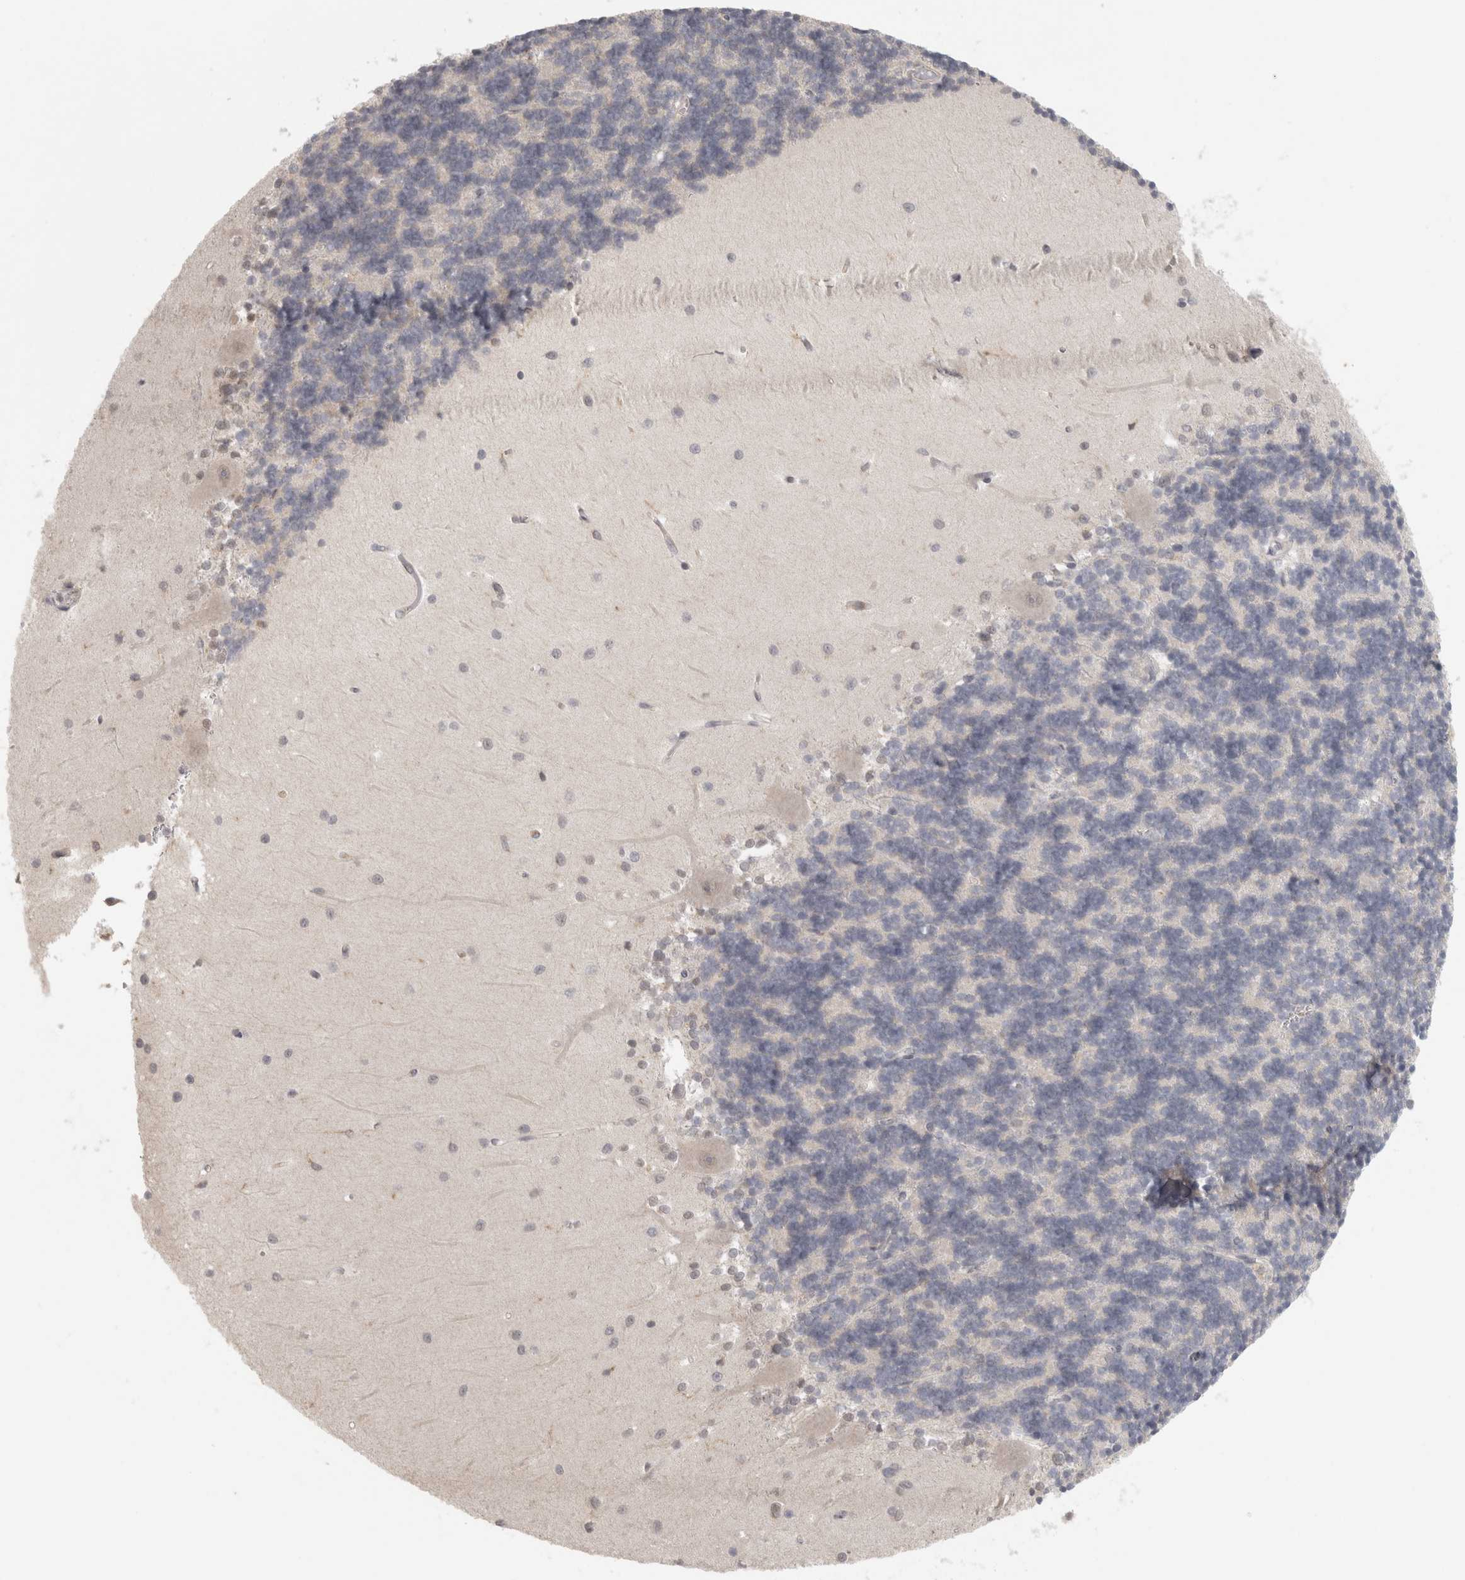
{"staining": {"intensity": "negative", "quantity": "none", "location": "none"}, "tissue": "cerebellum", "cell_type": "Cells in granular layer", "image_type": "normal", "snomed": [{"axis": "morphology", "description": "Normal tissue, NOS"}, {"axis": "topography", "description": "Cerebellum"}], "caption": "The histopathology image exhibits no significant expression in cells in granular layer of cerebellum. The staining is performed using DAB (3,3'-diaminobenzidine) brown chromogen with nuclei counter-stained in using hematoxylin.", "gene": "HAVCR2", "patient": {"sex": "male", "age": 37}}